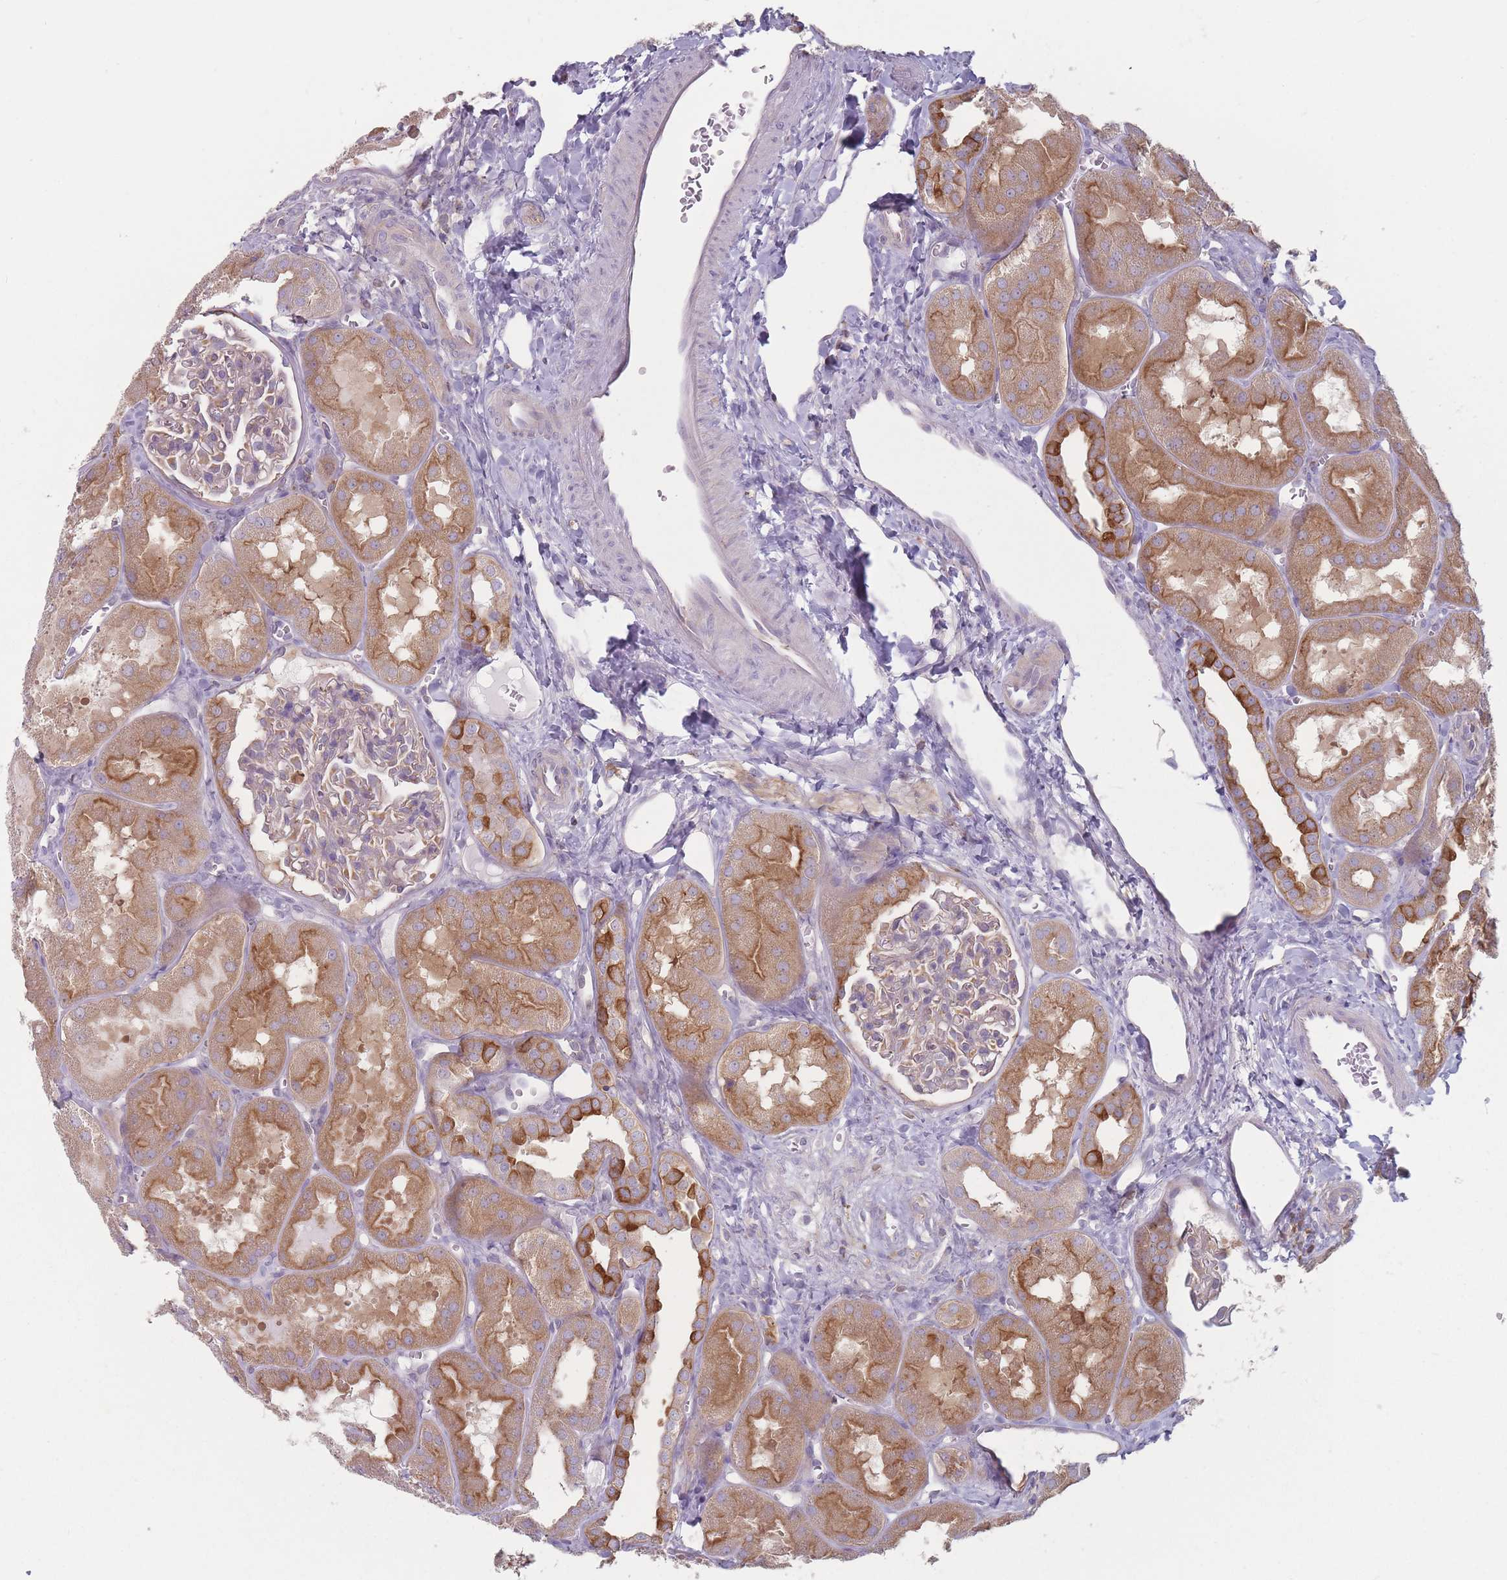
{"staining": {"intensity": "negative", "quantity": "none", "location": "none"}, "tissue": "kidney", "cell_type": "Cells in glomeruli", "image_type": "normal", "snomed": [{"axis": "morphology", "description": "Normal tissue, NOS"}, {"axis": "topography", "description": "Kidney"}, {"axis": "topography", "description": "Urinary bladder"}], "caption": "IHC of unremarkable kidney exhibits no staining in cells in glomeruli. The staining is performed using DAB brown chromogen with nuclei counter-stained in using hematoxylin.", "gene": "HSBP1L1", "patient": {"sex": "male", "age": 16}}